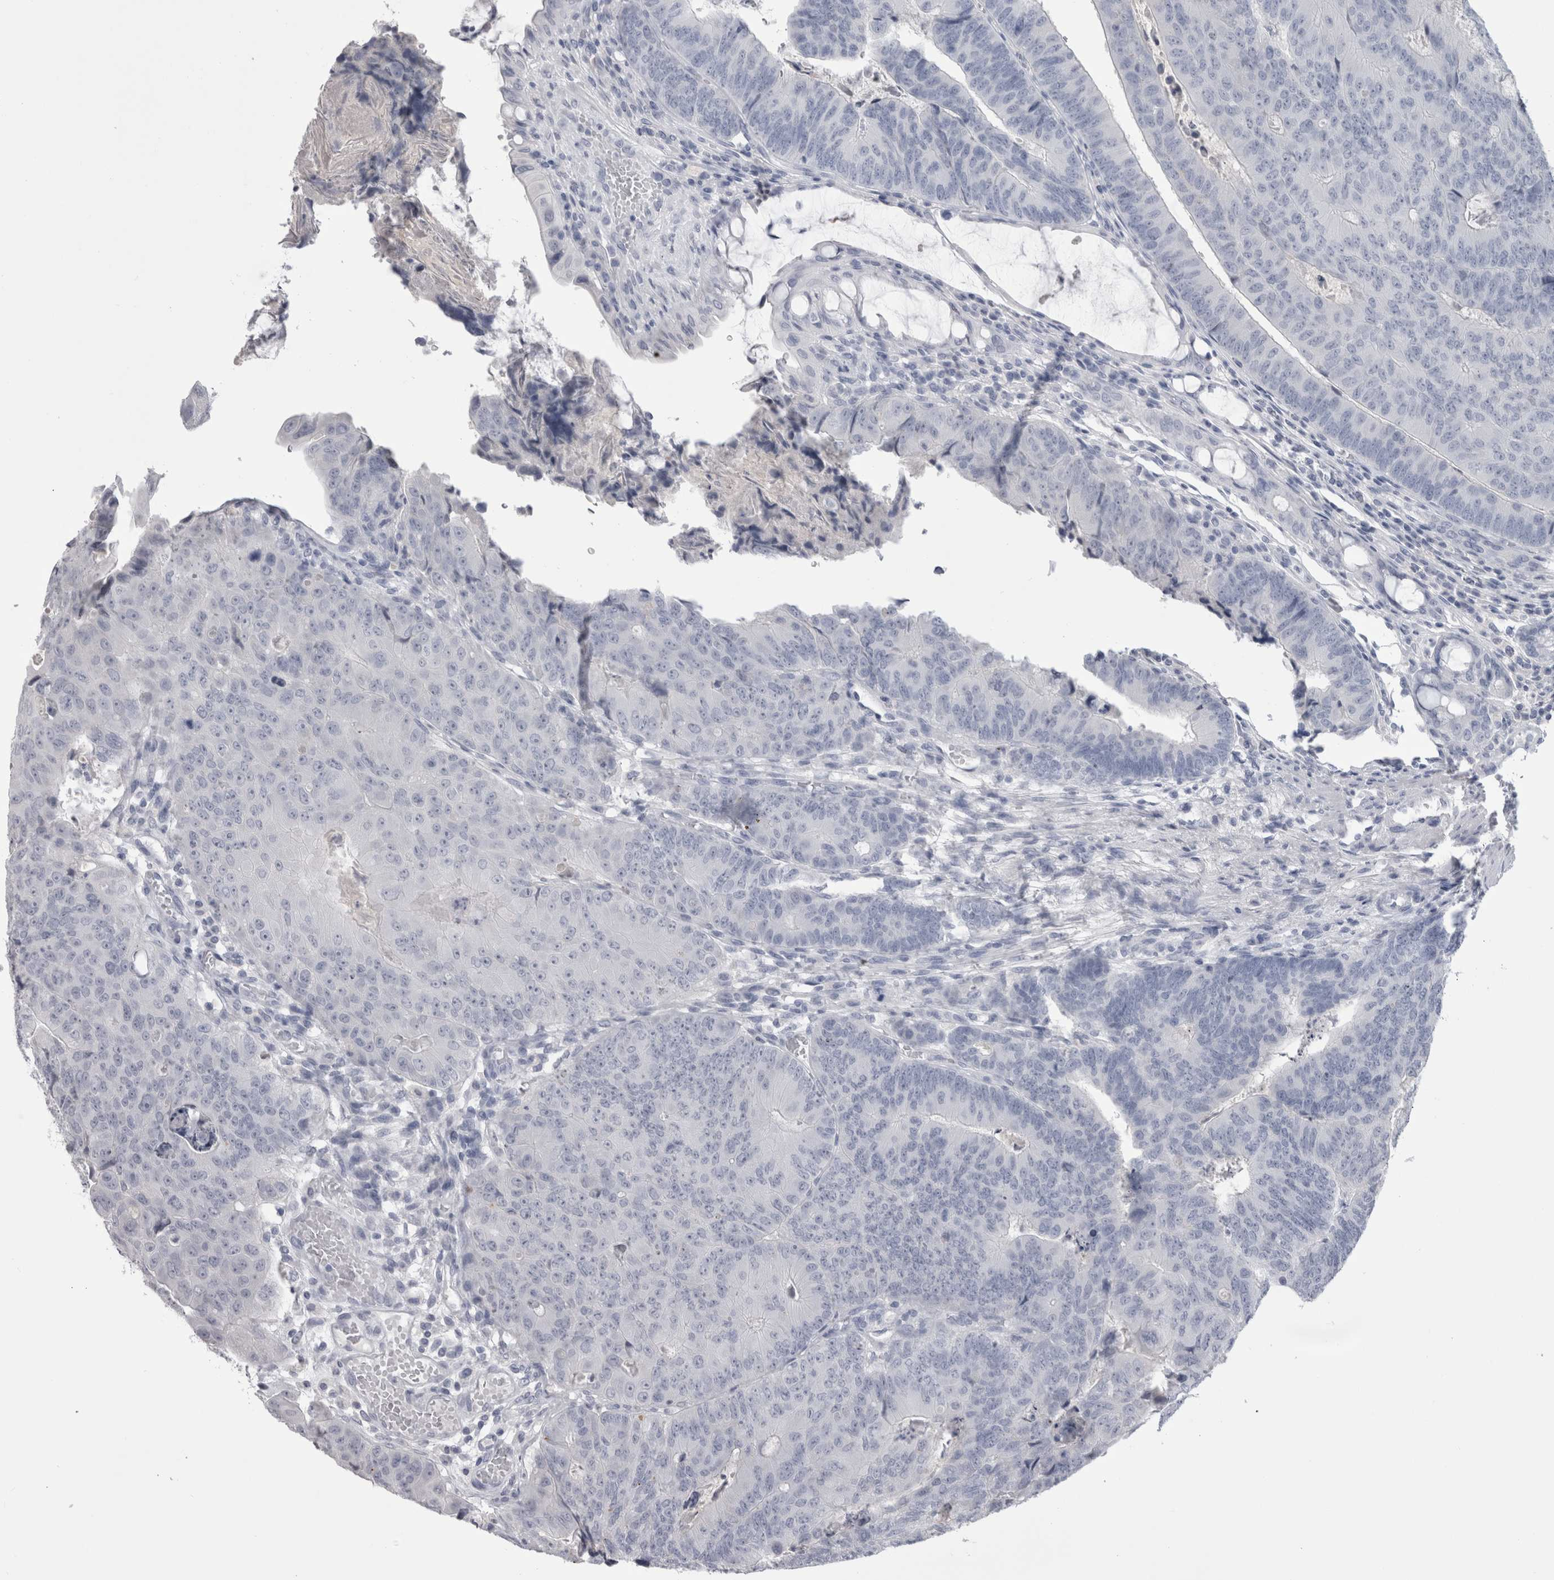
{"staining": {"intensity": "negative", "quantity": "none", "location": "none"}, "tissue": "colorectal cancer", "cell_type": "Tumor cells", "image_type": "cancer", "snomed": [{"axis": "morphology", "description": "Adenocarcinoma, NOS"}, {"axis": "topography", "description": "Colon"}], "caption": "IHC micrograph of neoplastic tissue: adenocarcinoma (colorectal) stained with DAB (3,3'-diaminobenzidine) reveals no significant protein positivity in tumor cells.", "gene": "ADAM2", "patient": {"sex": "female", "age": 67}}